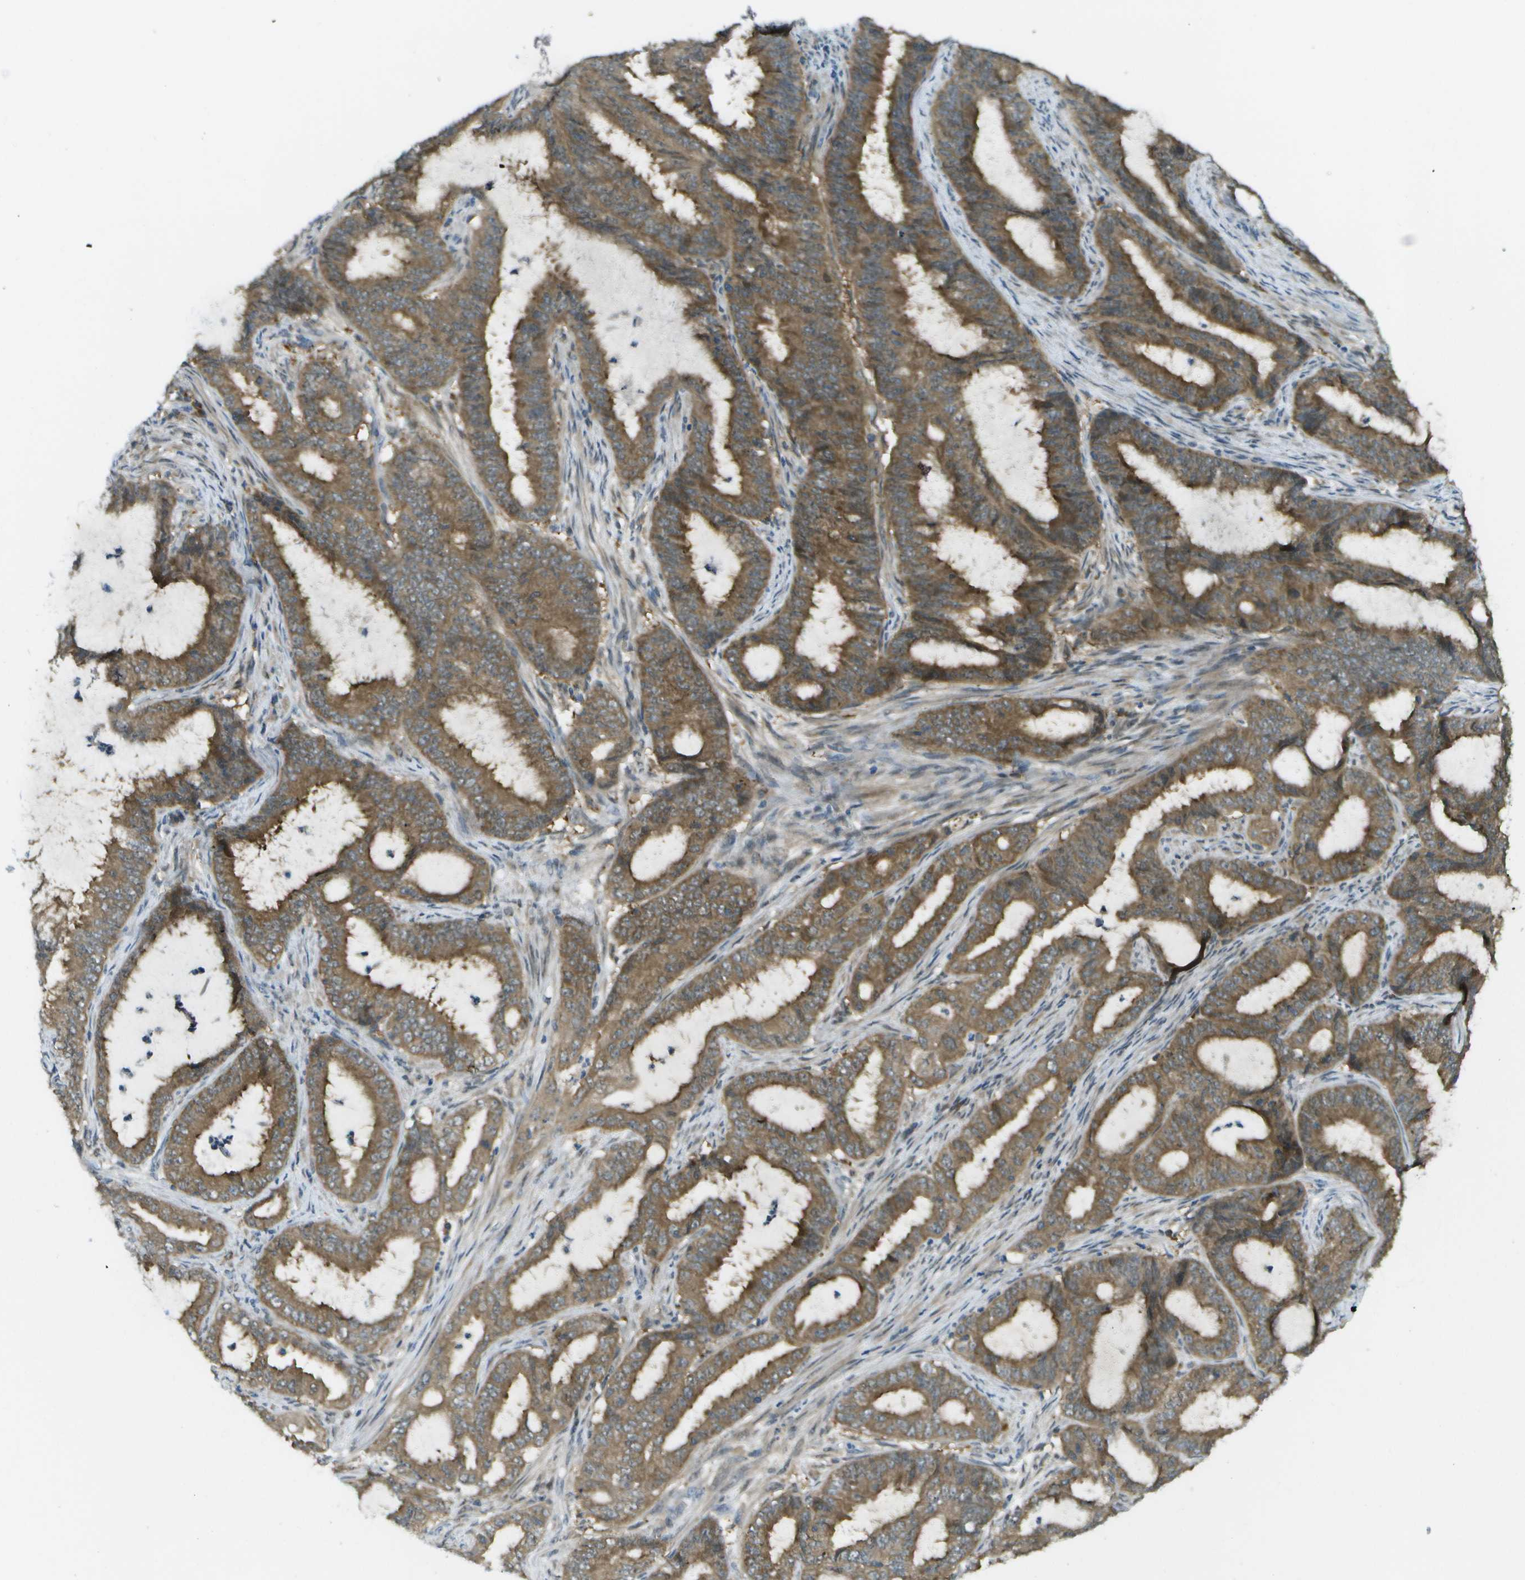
{"staining": {"intensity": "moderate", "quantity": ">75%", "location": "cytoplasmic/membranous"}, "tissue": "endometrial cancer", "cell_type": "Tumor cells", "image_type": "cancer", "snomed": [{"axis": "morphology", "description": "Adenocarcinoma, NOS"}, {"axis": "topography", "description": "Endometrium"}], "caption": "Moderate cytoplasmic/membranous protein positivity is present in approximately >75% of tumor cells in endometrial cancer.", "gene": "CDH23", "patient": {"sex": "female", "age": 70}}